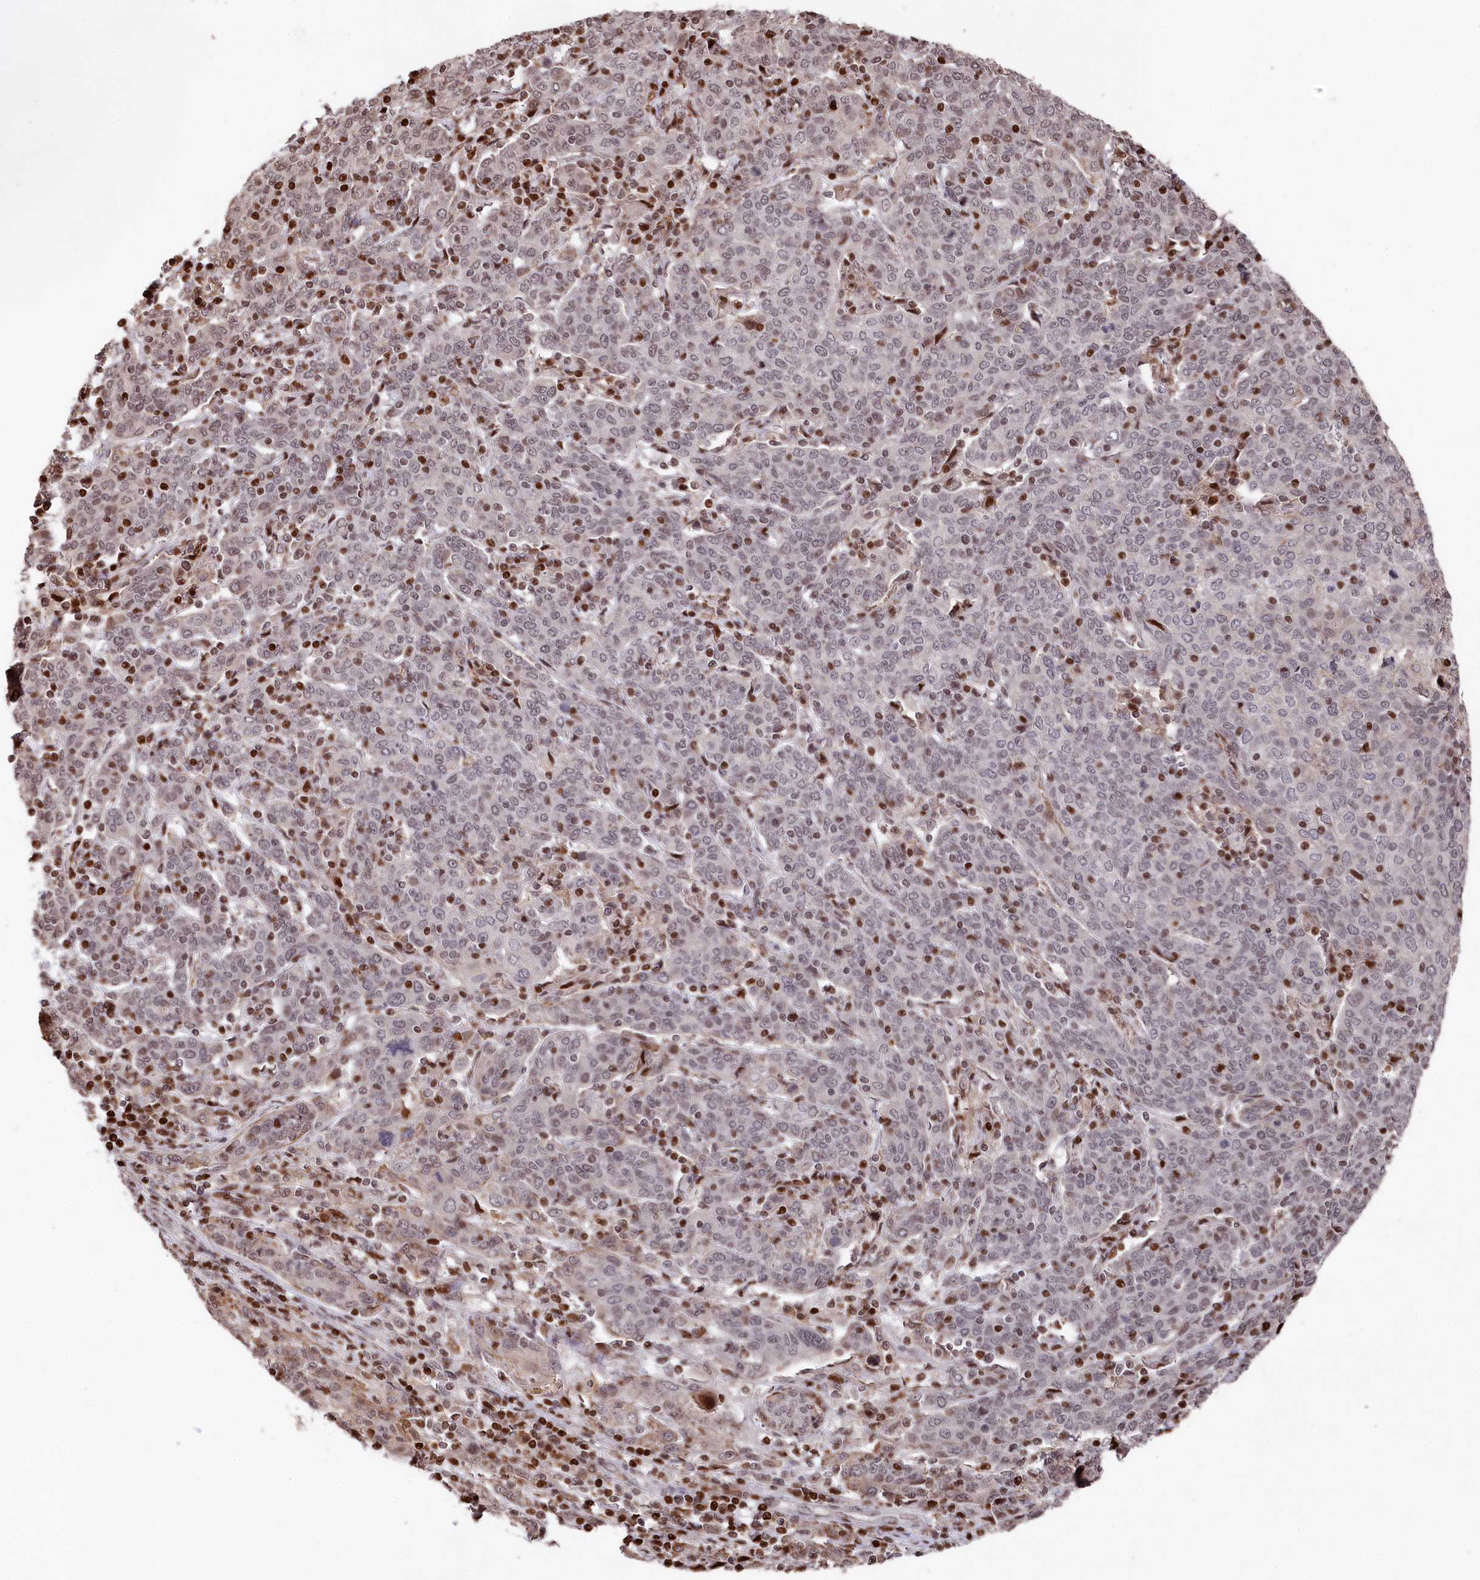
{"staining": {"intensity": "strong", "quantity": "<25%", "location": "nuclear"}, "tissue": "cervical cancer", "cell_type": "Tumor cells", "image_type": "cancer", "snomed": [{"axis": "morphology", "description": "Squamous cell carcinoma, NOS"}, {"axis": "topography", "description": "Cervix"}], "caption": "Cervical squamous cell carcinoma was stained to show a protein in brown. There is medium levels of strong nuclear expression in approximately <25% of tumor cells. (IHC, brightfield microscopy, high magnification).", "gene": "MCF2L2", "patient": {"sex": "female", "age": 67}}